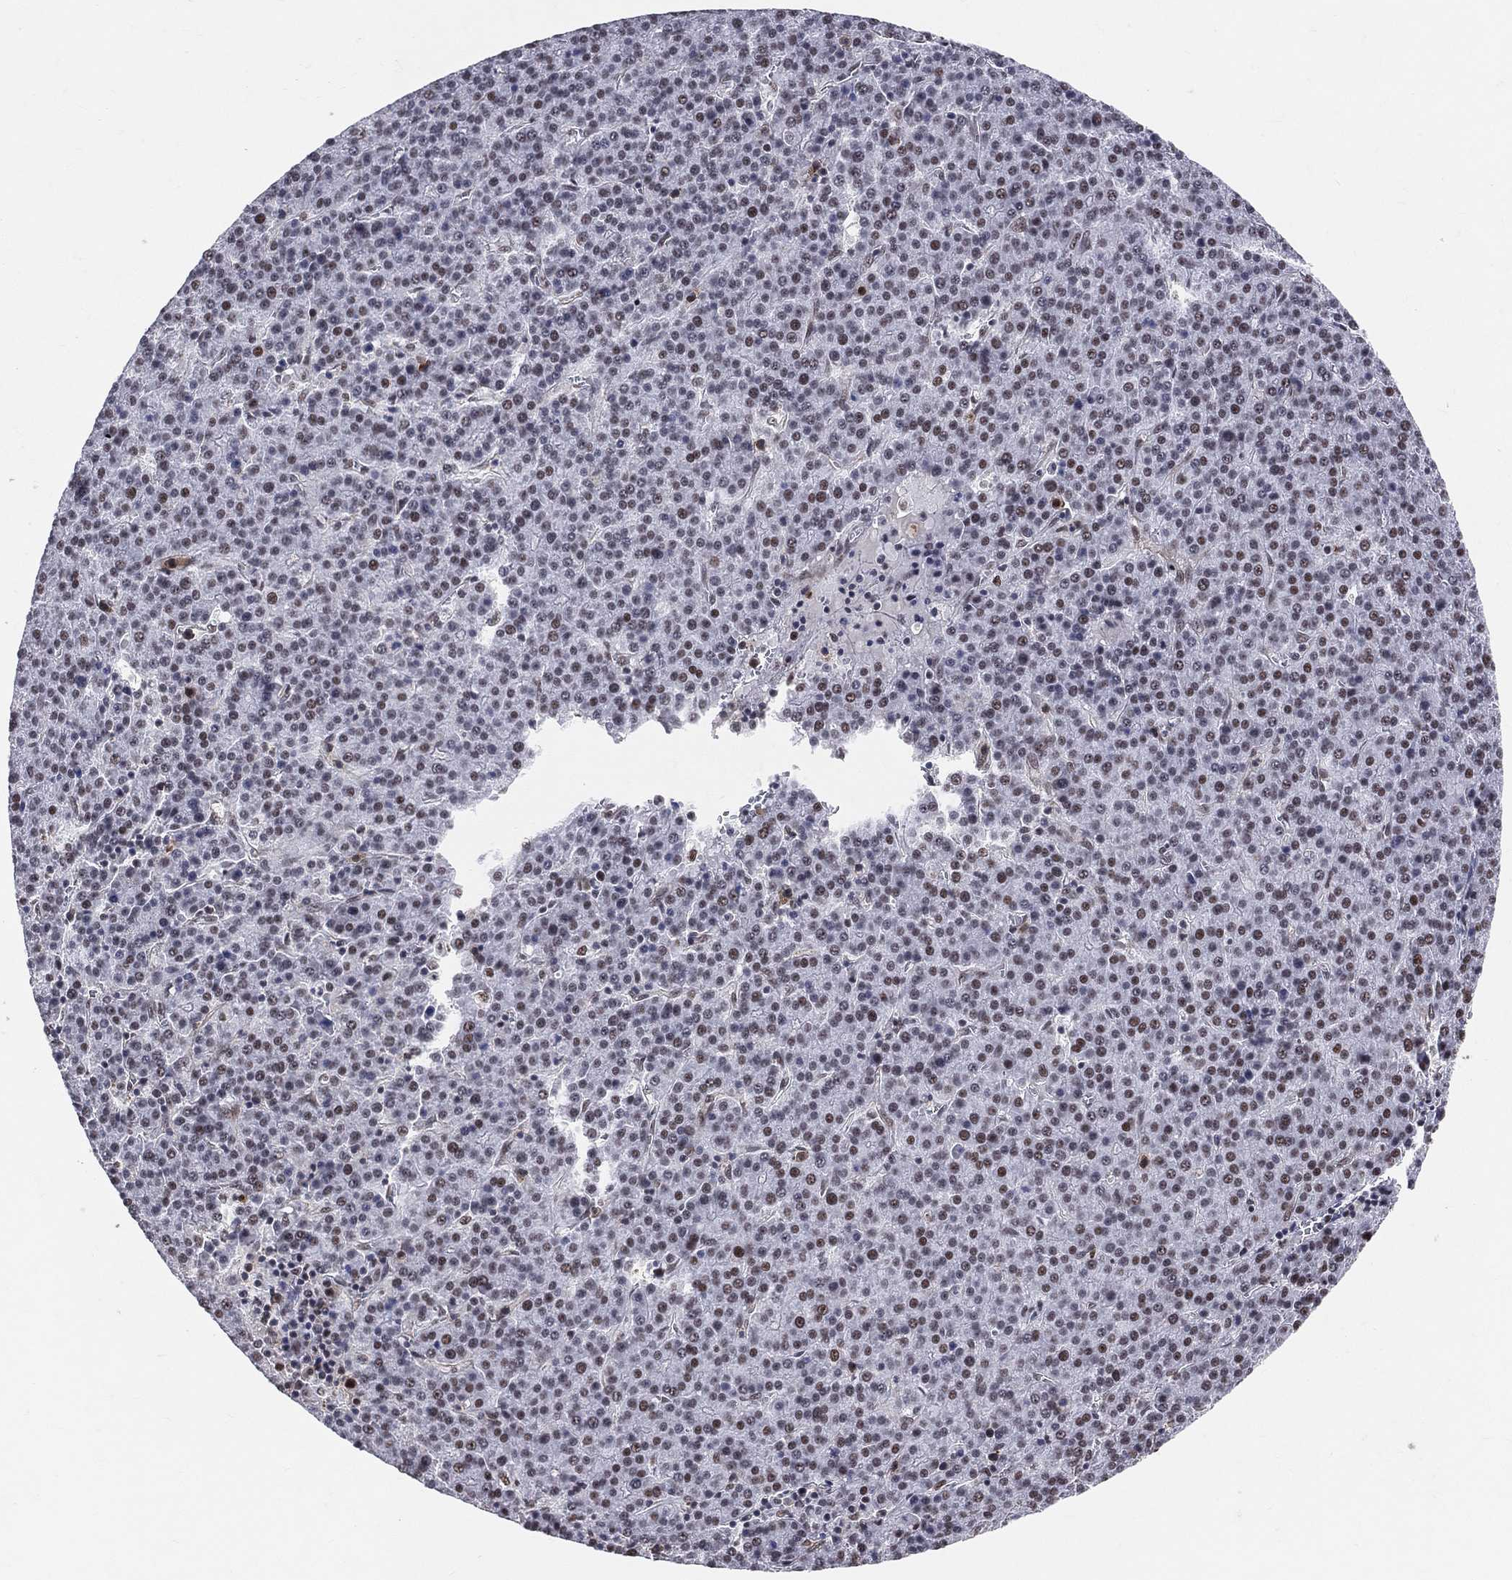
{"staining": {"intensity": "strong", "quantity": "<25%", "location": "nuclear"}, "tissue": "liver cancer", "cell_type": "Tumor cells", "image_type": "cancer", "snomed": [{"axis": "morphology", "description": "Carcinoma, Hepatocellular, NOS"}, {"axis": "topography", "description": "Liver"}], "caption": "Immunohistochemistry (IHC) (DAB) staining of human liver cancer (hepatocellular carcinoma) demonstrates strong nuclear protein positivity in about <25% of tumor cells.", "gene": "CDK7", "patient": {"sex": "female", "age": 58}}